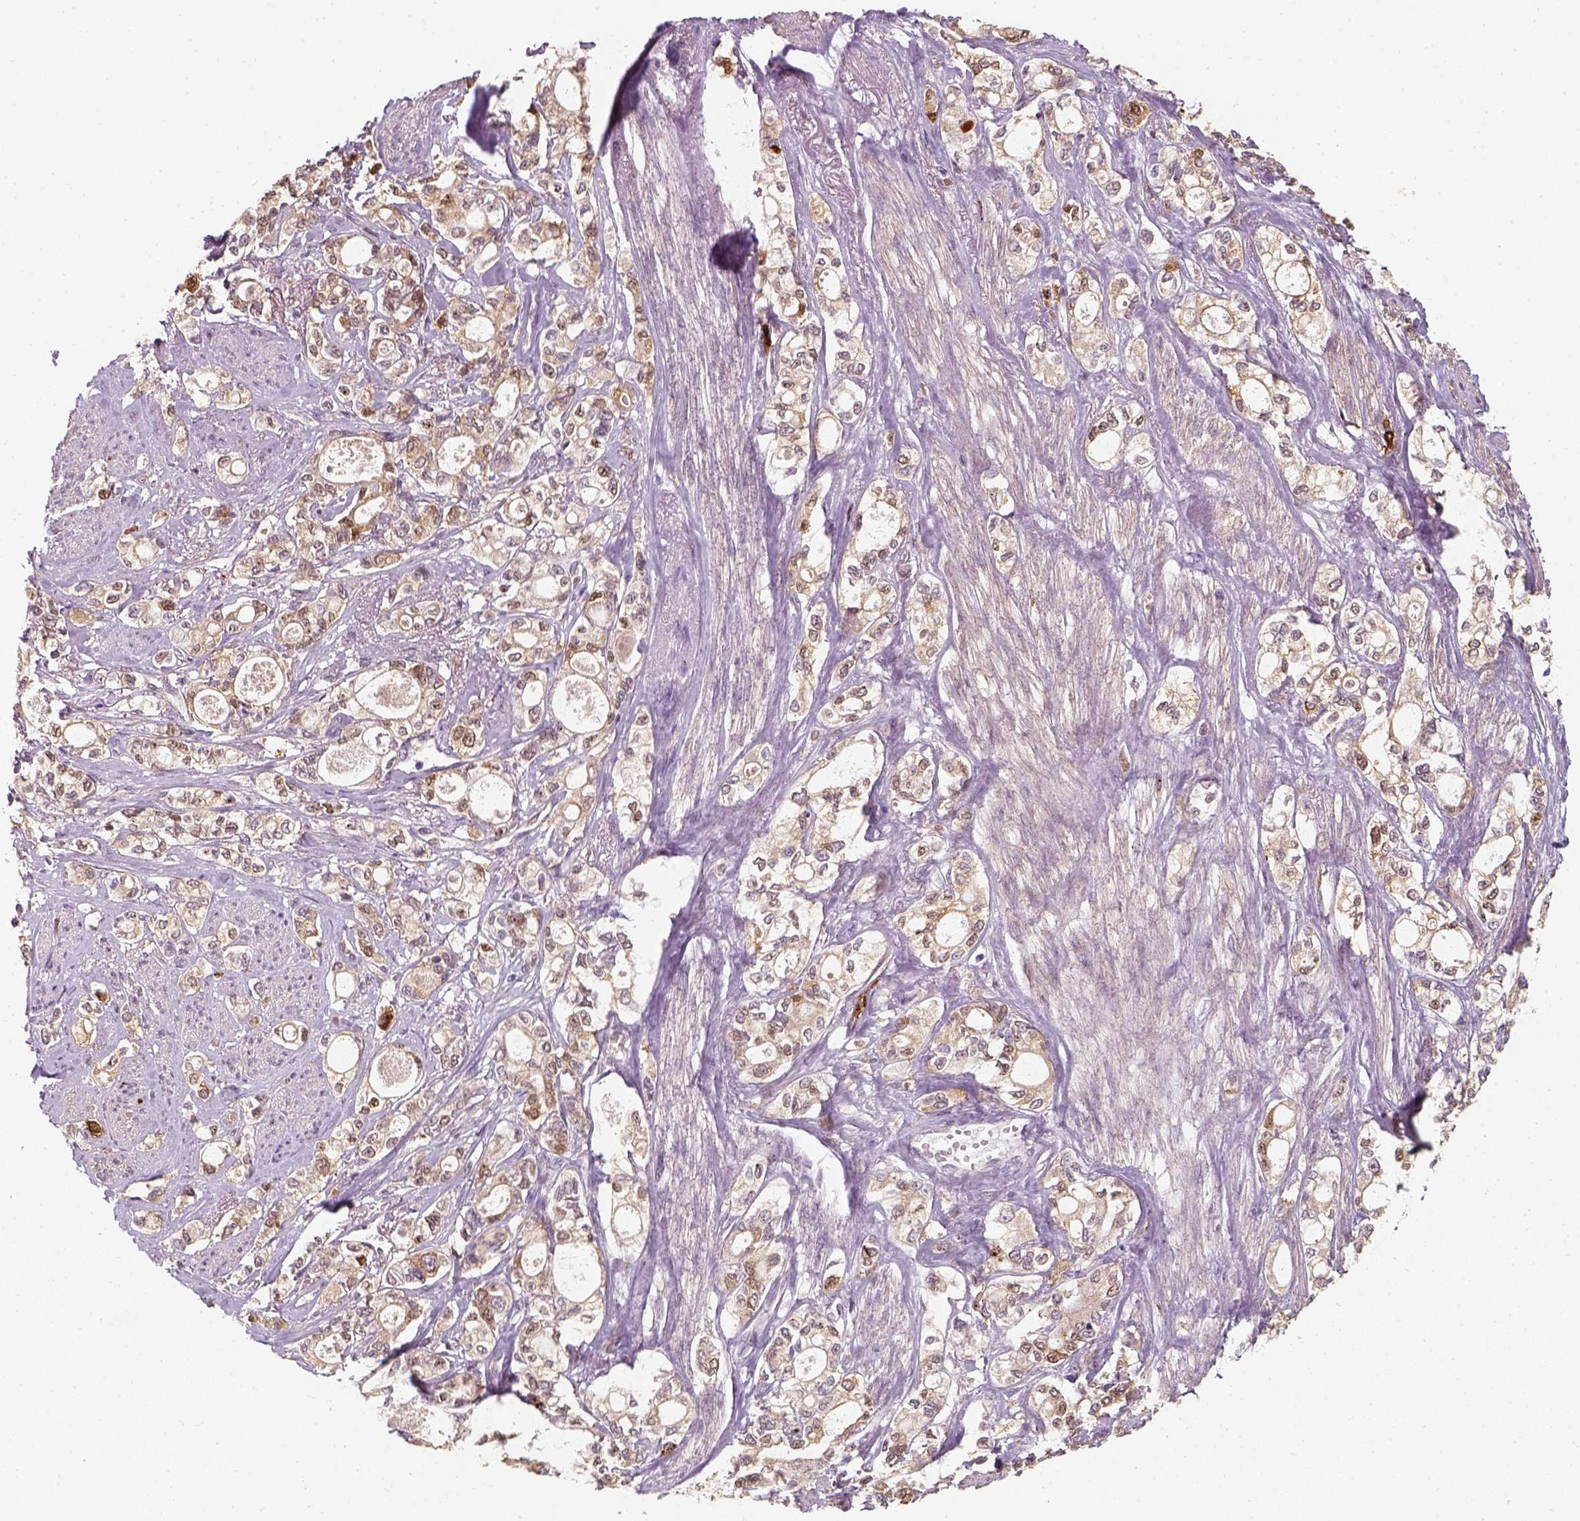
{"staining": {"intensity": "strong", "quantity": "<25%", "location": "nuclear"}, "tissue": "stomach cancer", "cell_type": "Tumor cells", "image_type": "cancer", "snomed": [{"axis": "morphology", "description": "Adenocarcinoma, NOS"}, {"axis": "topography", "description": "Stomach"}], "caption": "This is an image of immunohistochemistry (IHC) staining of adenocarcinoma (stomach), which shows strong positivity in the nuclear of tumor cells.", "gene": "SQSTM1", "patient": {"sex": "male", "age": 63}}